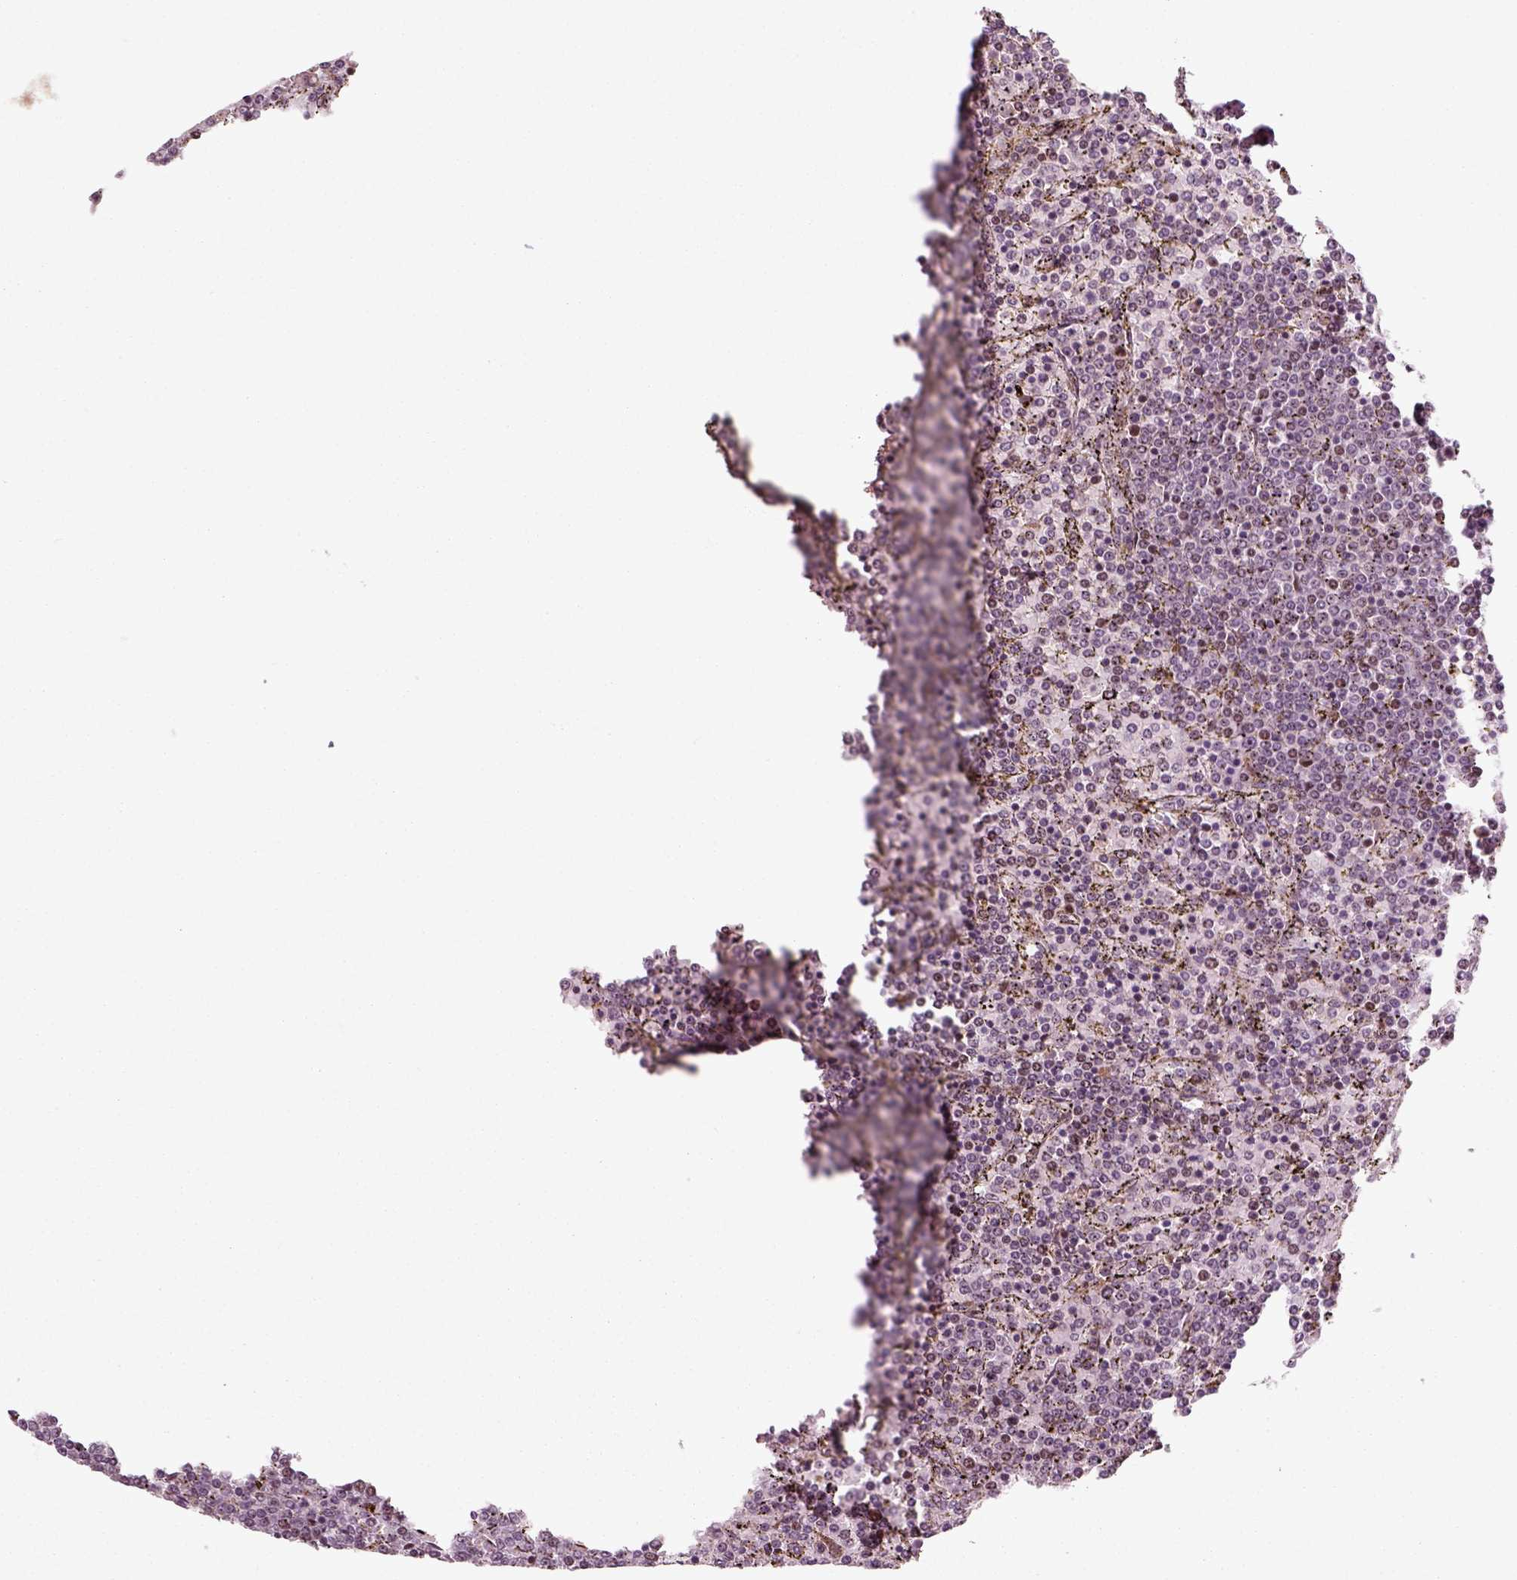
{"staining": {"intensity": "negative", "quantity": "none", "location": "none"}, "tissue": "lymphoma", "cell_type": "Tumor cells", "image_type": "cancer", "snomed": [{"axis": "morphology", "description": "Malignant lymphoma, non-Hodgkin's type, Low grade"}, {"axis": "topography", "description": "Spleen"}], "caption": "Tumor cells show no significant staining in lymphoma.", "gene": "CDC14A", "patient": {"sex": "female", "age": 77}}